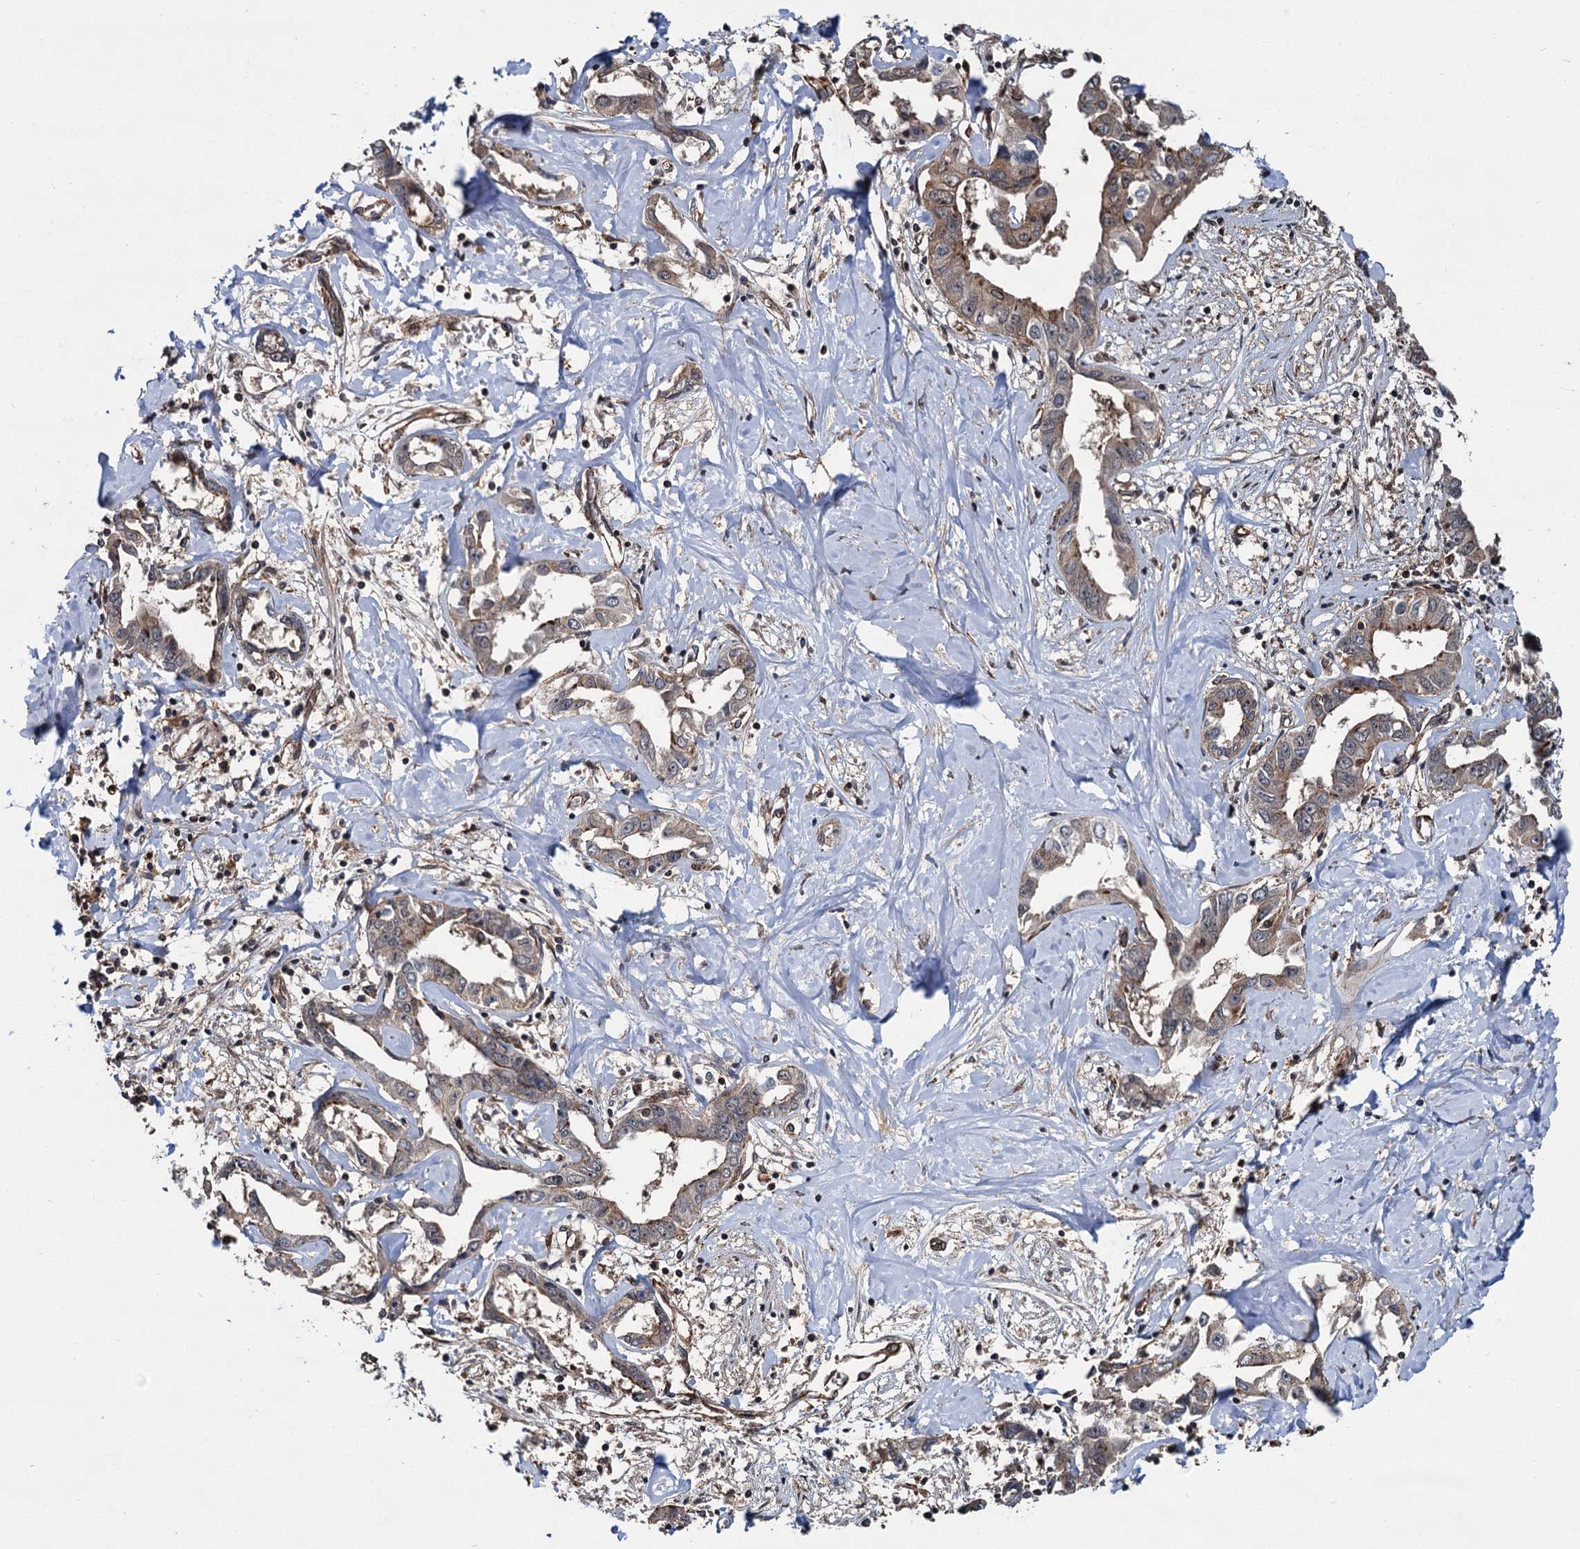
{"staining": {"intensity": "weak", "quantity": ">75%", "location": "cytoplasmic/membranous"}, "tissue": "liver cancer", "cell_type": "Tumor cells", "image_type": "cancer", "snomed": [{"axis": "morphology", "description": "Cholangiocarcinoma"}, {"axis": "topography", "description": "Liver"}], "caption": "Immunohistochemical staining of liver cancer exhibits low levels of weak cytoplasmic/membranous positivity in about >75% of tumor cells.", "gene": "ZFYVE19", "patient": {"sex": "male", "age": 59}}